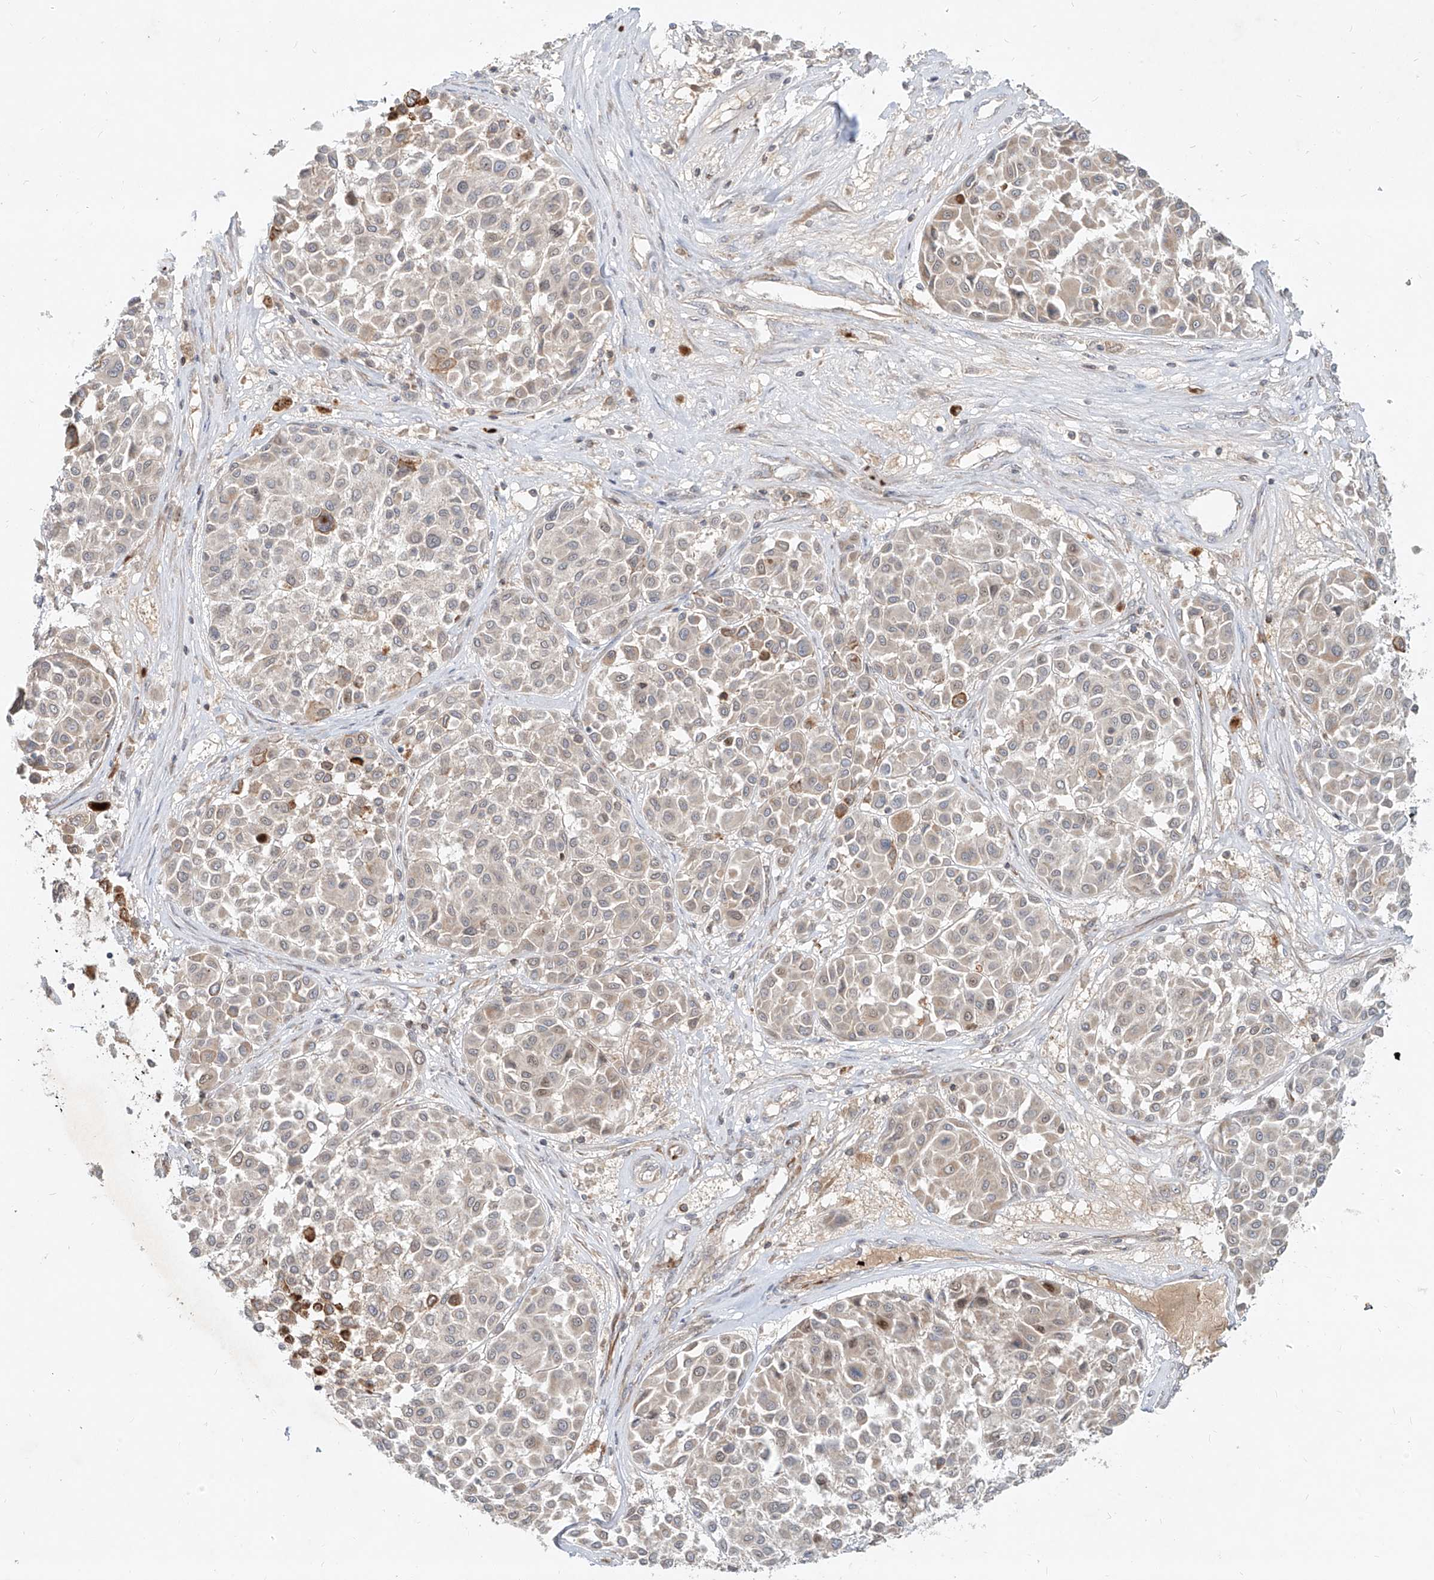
{"staining": {"intensity": "negative", "quantity": "none", "location": "none"}, "tissue": "melanoma", "cell_type": "Tumor cells", "image_type": "cancer", "snomed": [{"axis": "morphology", "description": "Malignant melanoma, Metastatic site"}, {"axis": "topography", "description": "Soft tissue"}], "caption": "Malignant melanoma (metastatic site) stained for a protein using IHC reveals no positivity tumor cells.", "gene": "FGD2", "patient": {"sex": "male", "age": 41}}